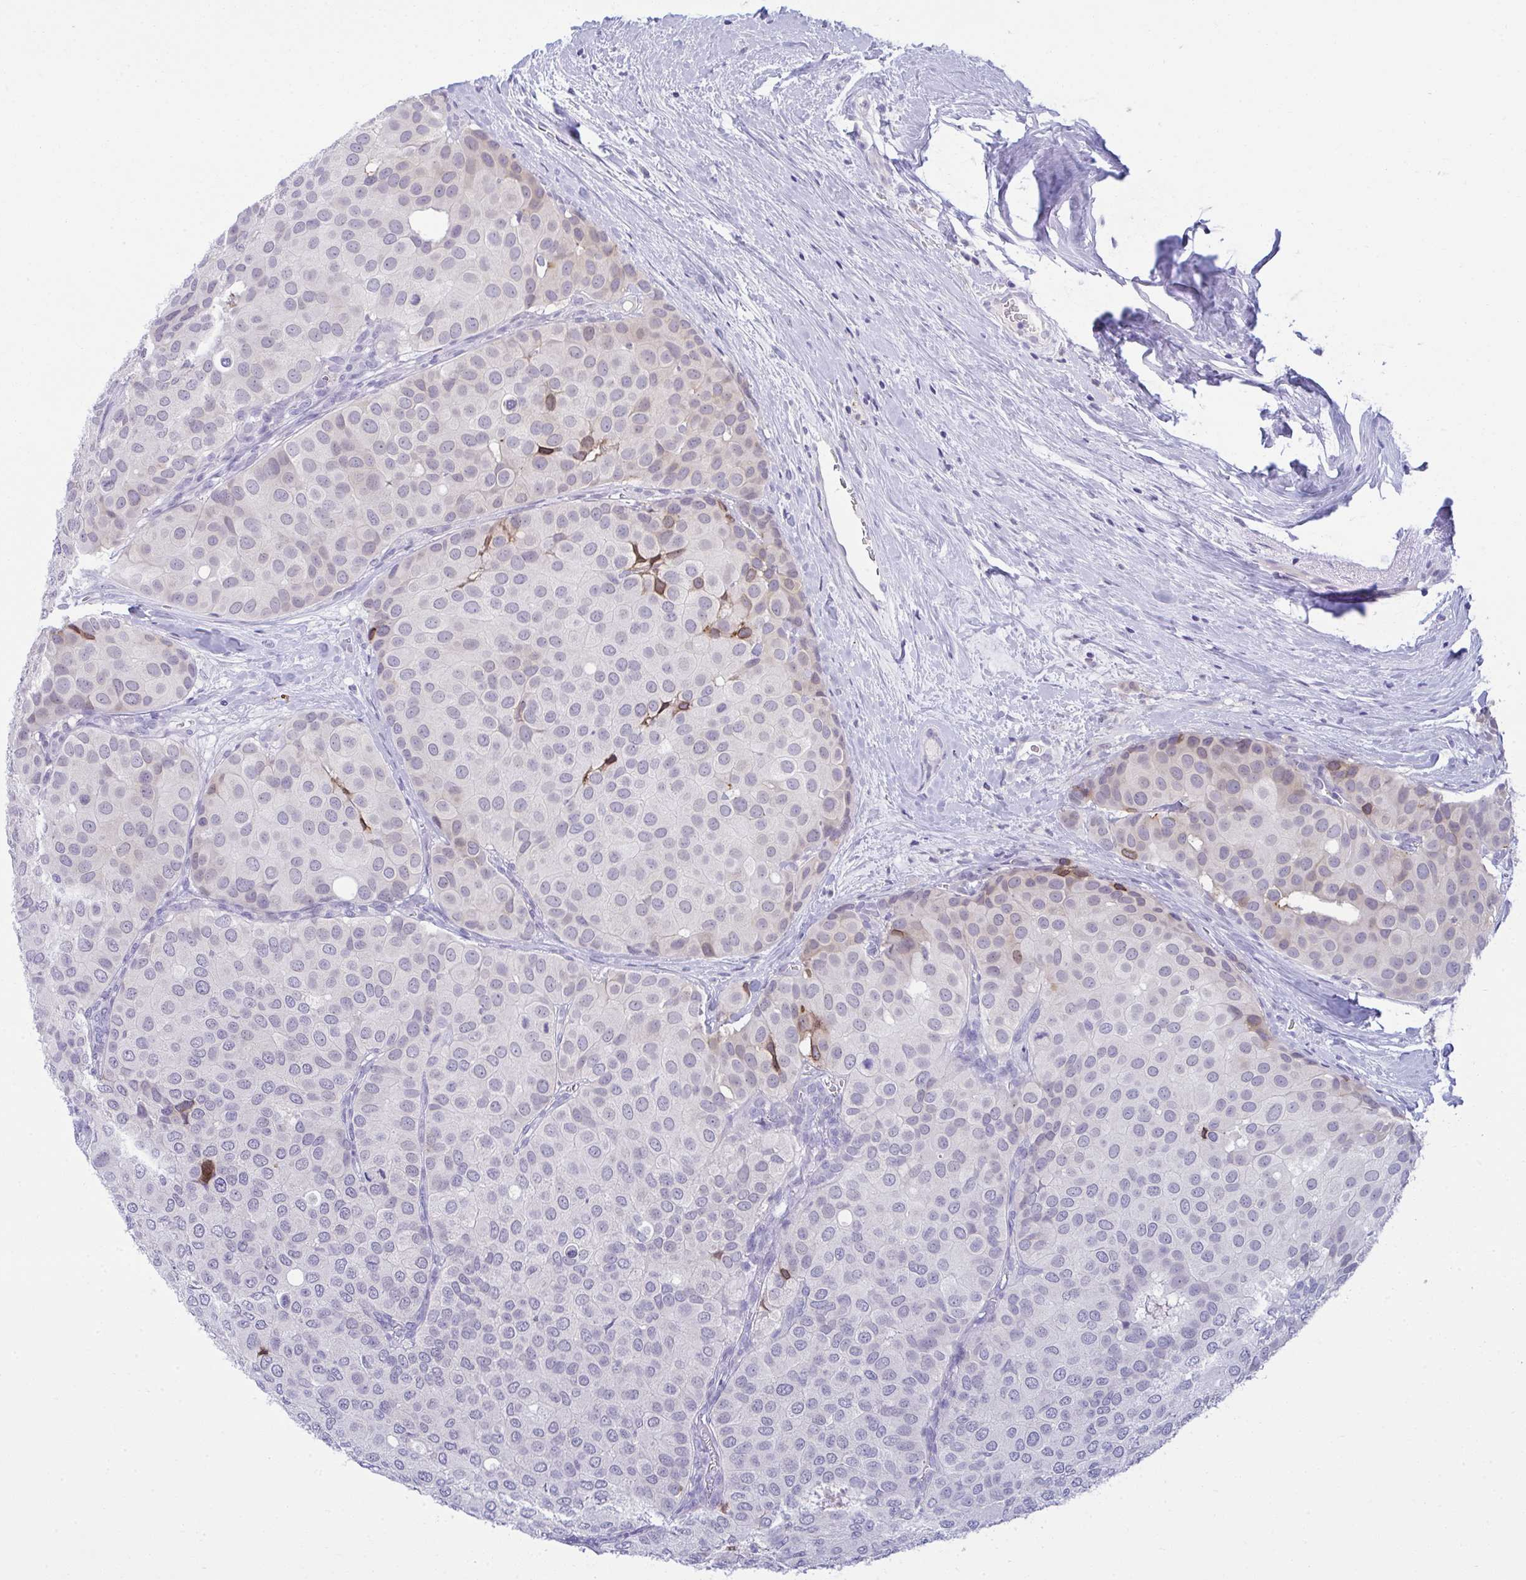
{"staining": {"intensity": "moderate", "quantity": "<25%", "location": "cytoplasmic/membranous"}, "tissue": "breast cancer", "cell_type": "Tumor cells", "image_type": "cancer", "snomed": [{"axis": "morphology", "description": "Duct carcinoma"}, {"axis": "topography", "description": "Breast"}], "caption": "Protein expression analysis of breast invasive ductal carcinoma displays moderate cytoplasmic/membranous positivity in approximately <25% of tumor cells.", "gene": "RGPD5", "patient": {"sex": "female", "age": 70}}